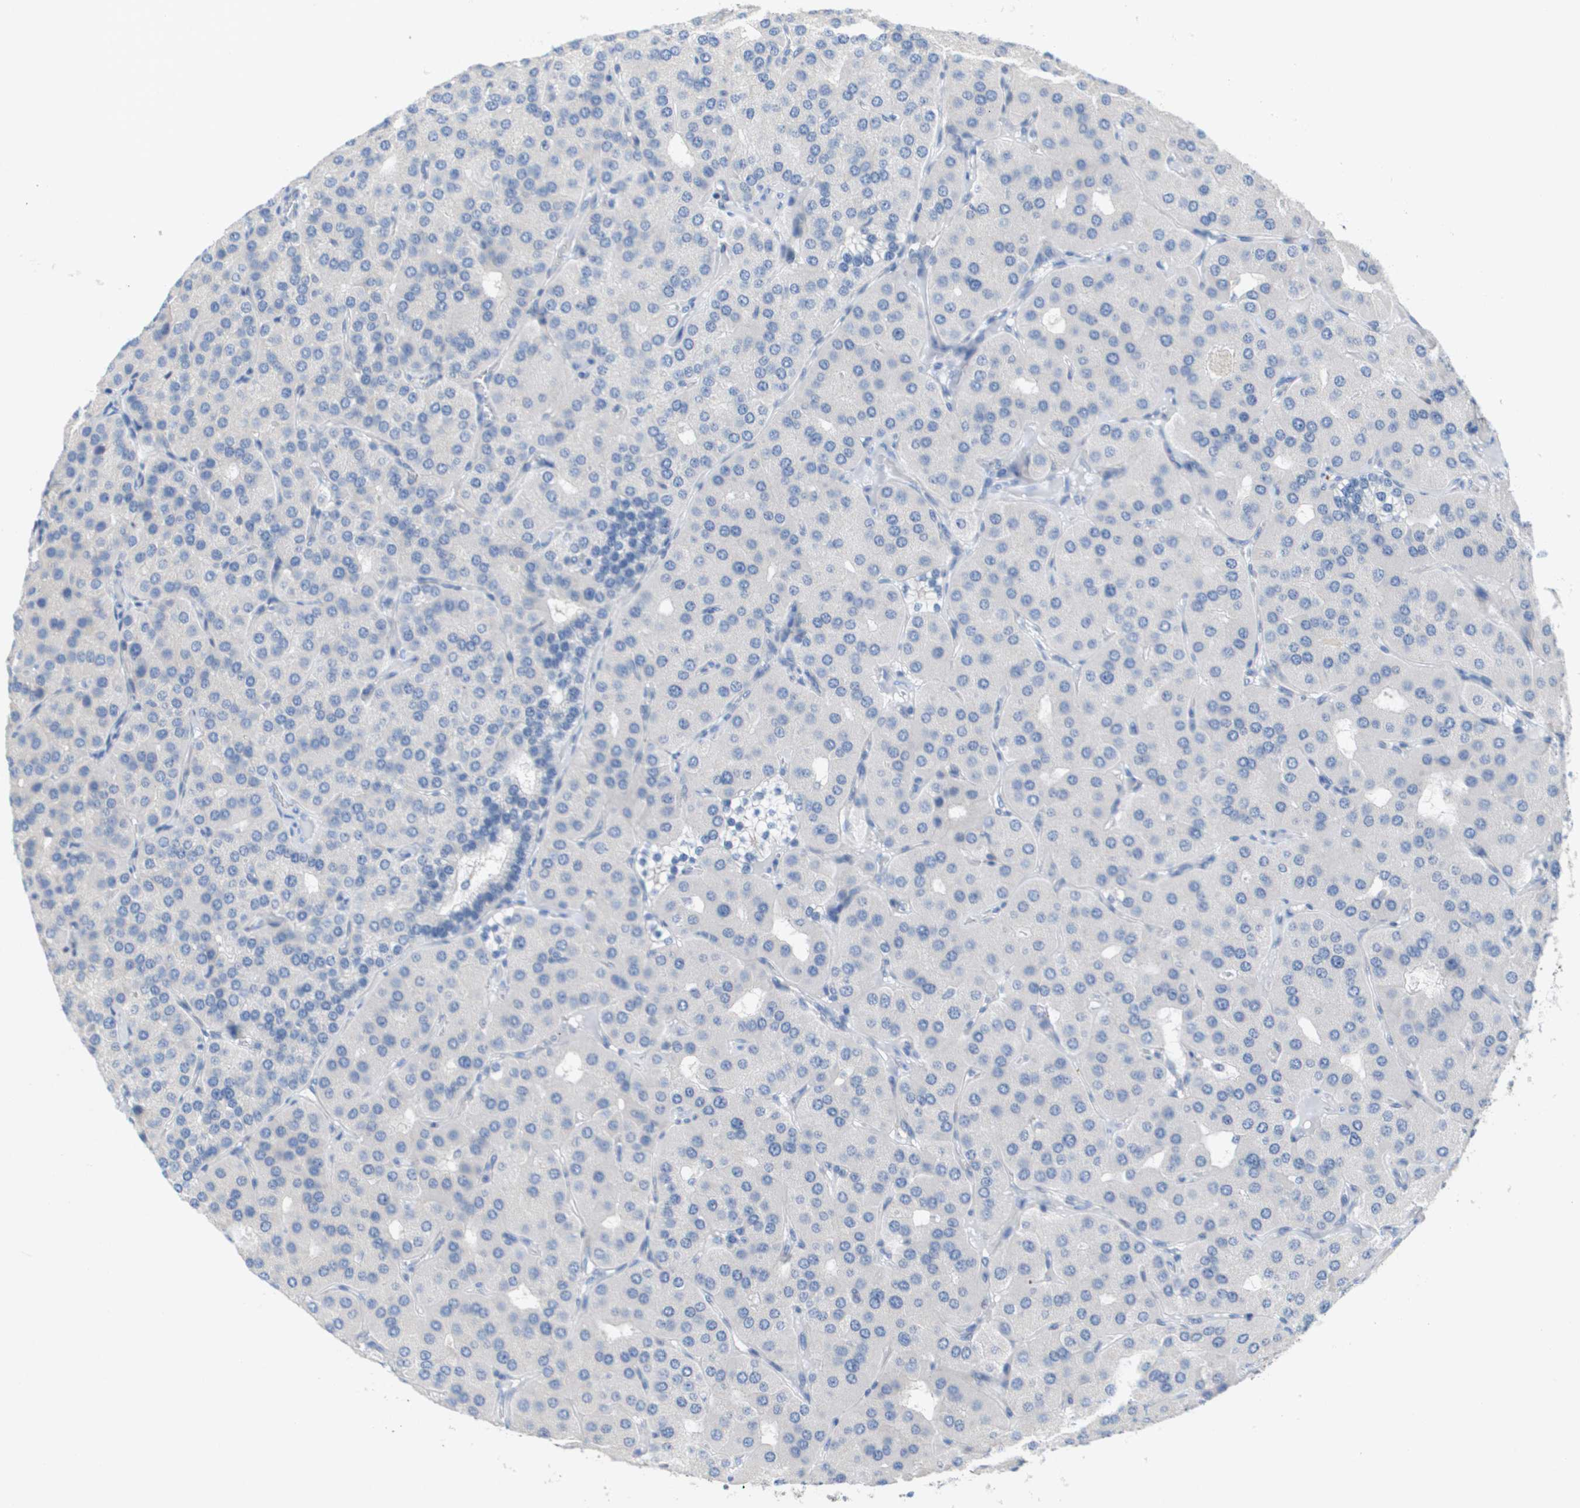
{"staining": {"intensity": "negative", "quantity": "none", "location": "none"}, "tissue": "parathyroid gland", "cell_type": "Glandular cells", "image_type": "normal", "snomed": [{"axis": "morphology", "description": "Normal tissue, NOS"}, {"axis": "morphology", "description": "Adenoma, NOS"}, {"axis": "topography", "description": "Parathyroid gland"}], "caption": "A micrograph of parathyroid gland stained for a protein exhibits no brown staining in glandular cells. (DAB IHC with hematoxylin counter stain).", "gene": "CD3G", "patient": {"sex": "female", "age": 86}}